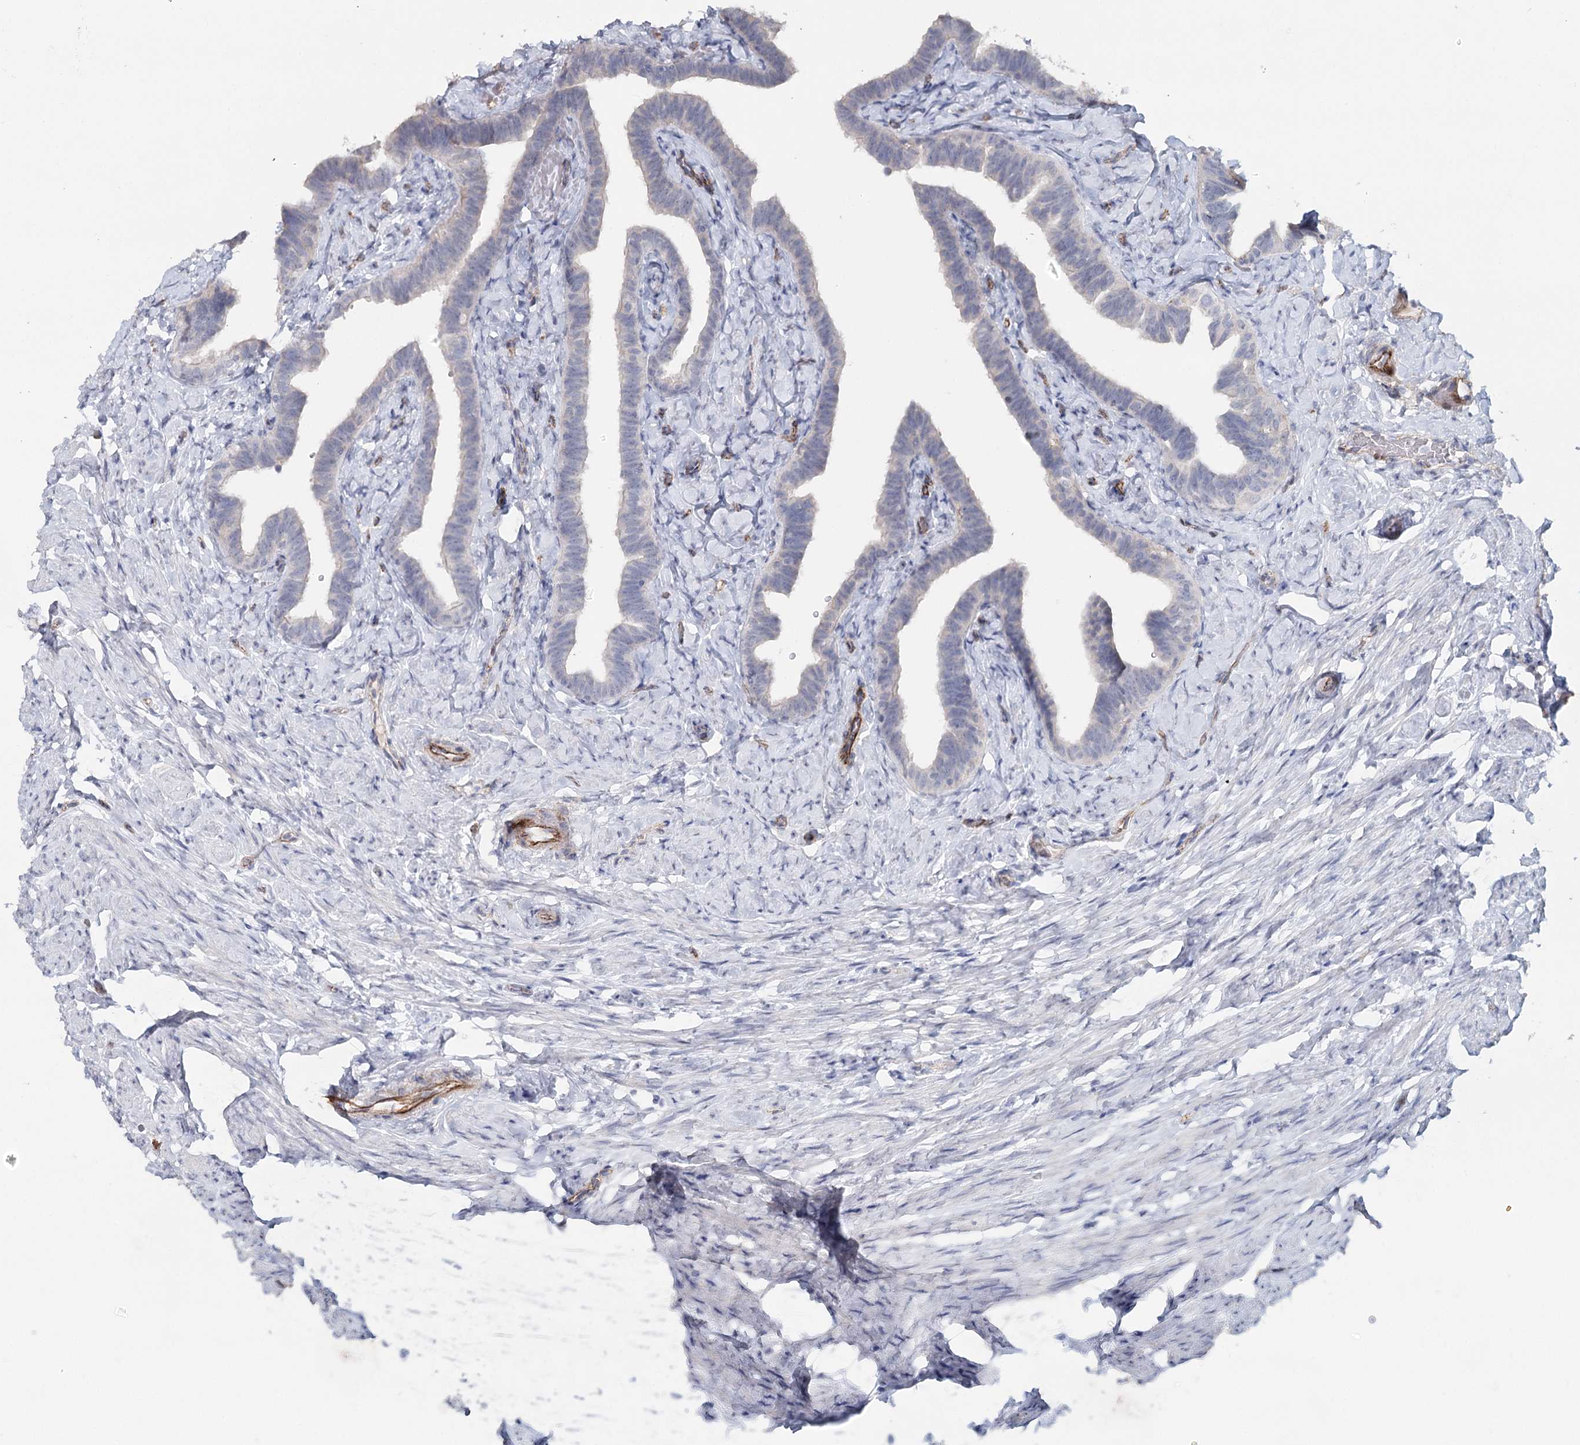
{"staining": {"intensity": "negative", "quantity": "none", "location": "none"}, "tissue": "fallopian tube", "cell_type": "Glandular cells", "image_type": "normal", "snomed": [{"axis": "morphology", "description": "Normal tissue, NOS"}, {"axis": "topography", "description": "Fallopian tube"}], "caption": "IHC image of normal fallopian tube stained for a protein (brown), which reveals no staining in glandular cells.", "gene": "SYNPO", "patient": {"sex": "female", "age": 39}}